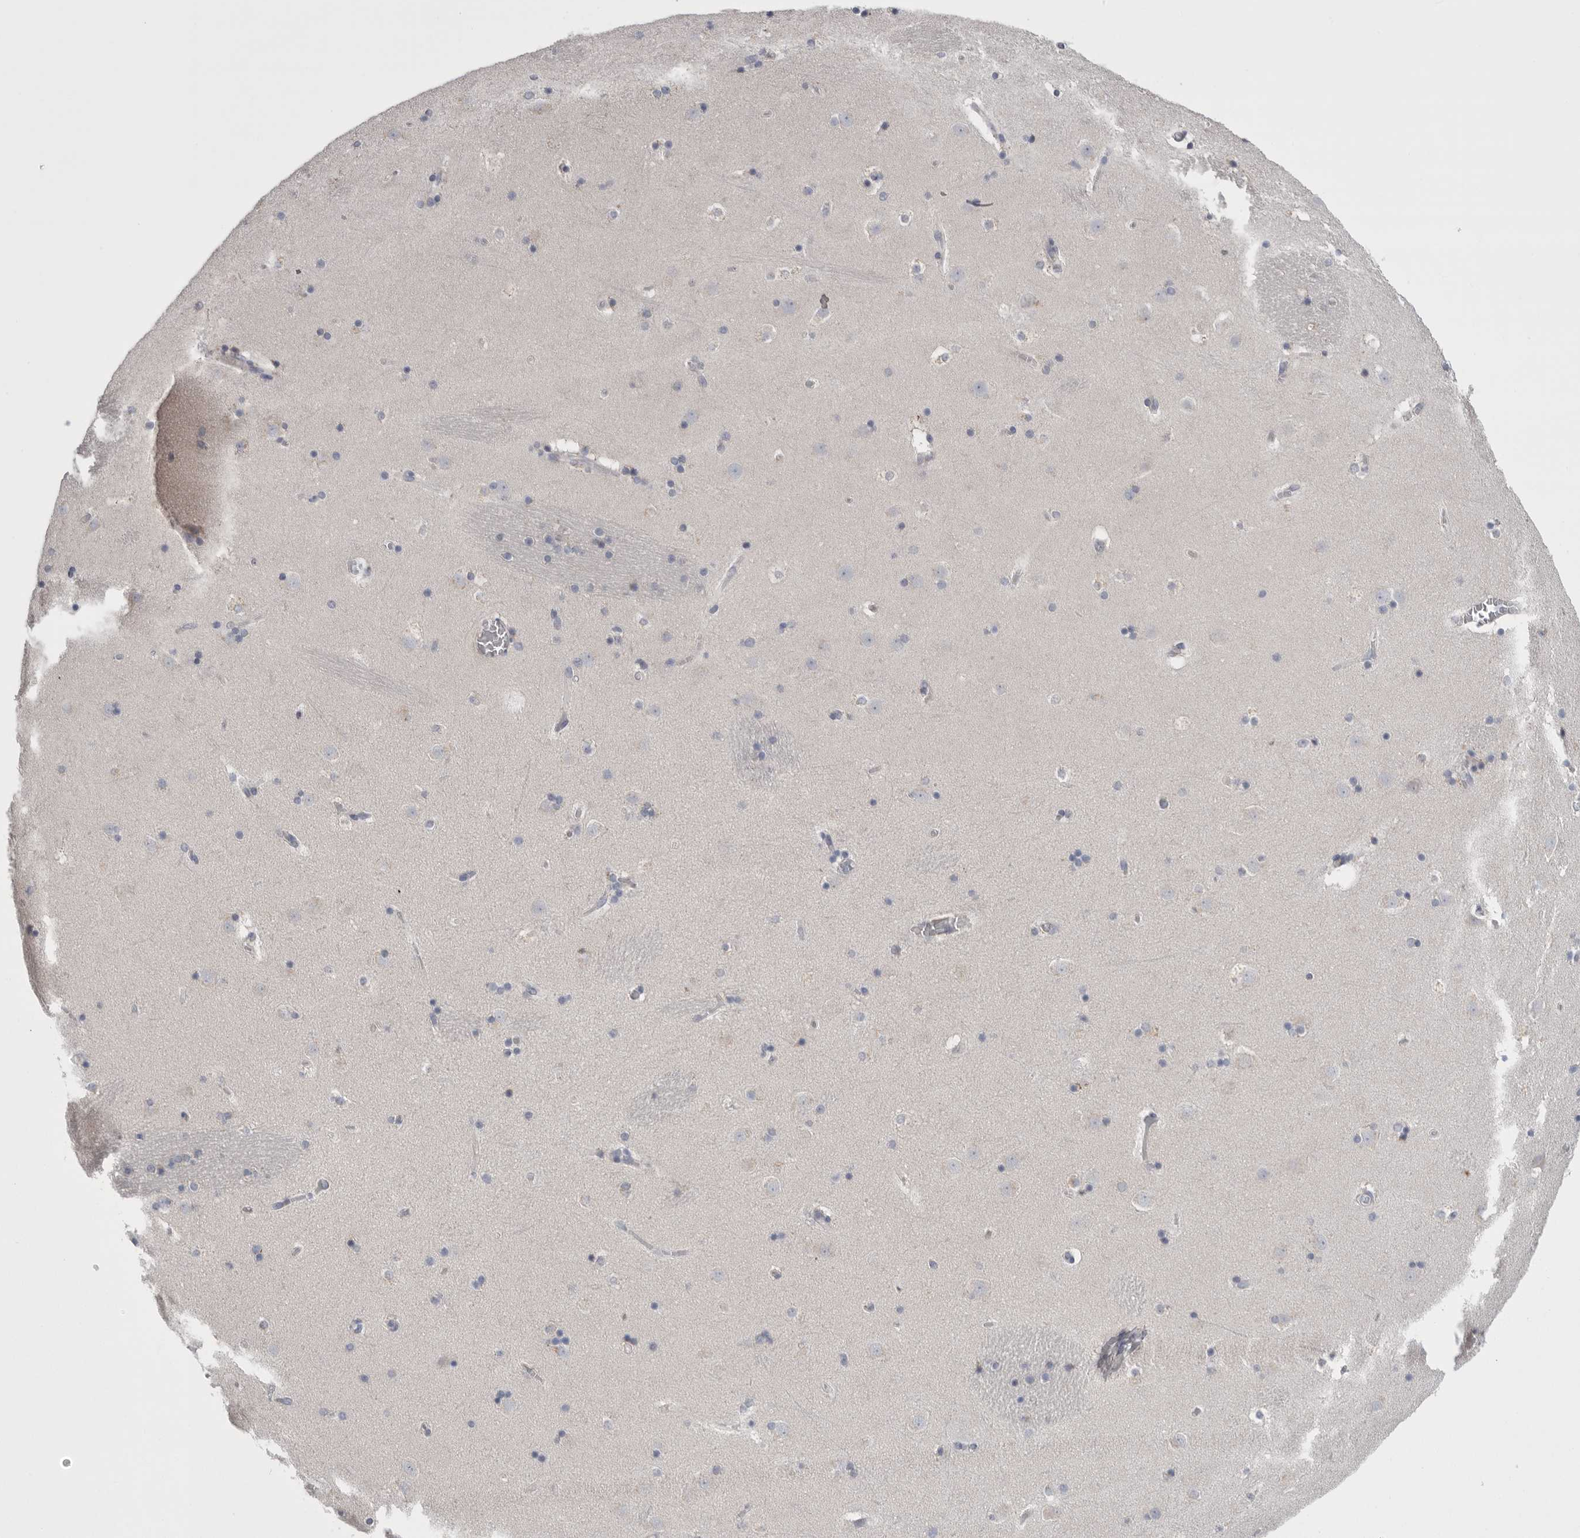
{"staining": {"intensity": "weak", "quantity": "<25%", "location": "cytoplasmic/membranous"}, "tissue": "caudate", "cell_type": "Glial cells", "image_type": "normal", "snomed": [{"axis": "morphology", "description": "Normal tissue, NOS"}, {"axis": "topography", "description": "Lateral ventricle wall"}], "caption": "High power microscopy micrograph of an immunohistochemistry image of normal caudate, revealing no significant staining in glial cells. (Brightfield microscopy of DAB IHC at high magnification).", "gene": "CCDC126", "patient": {"sex": "male", "age": 45}}